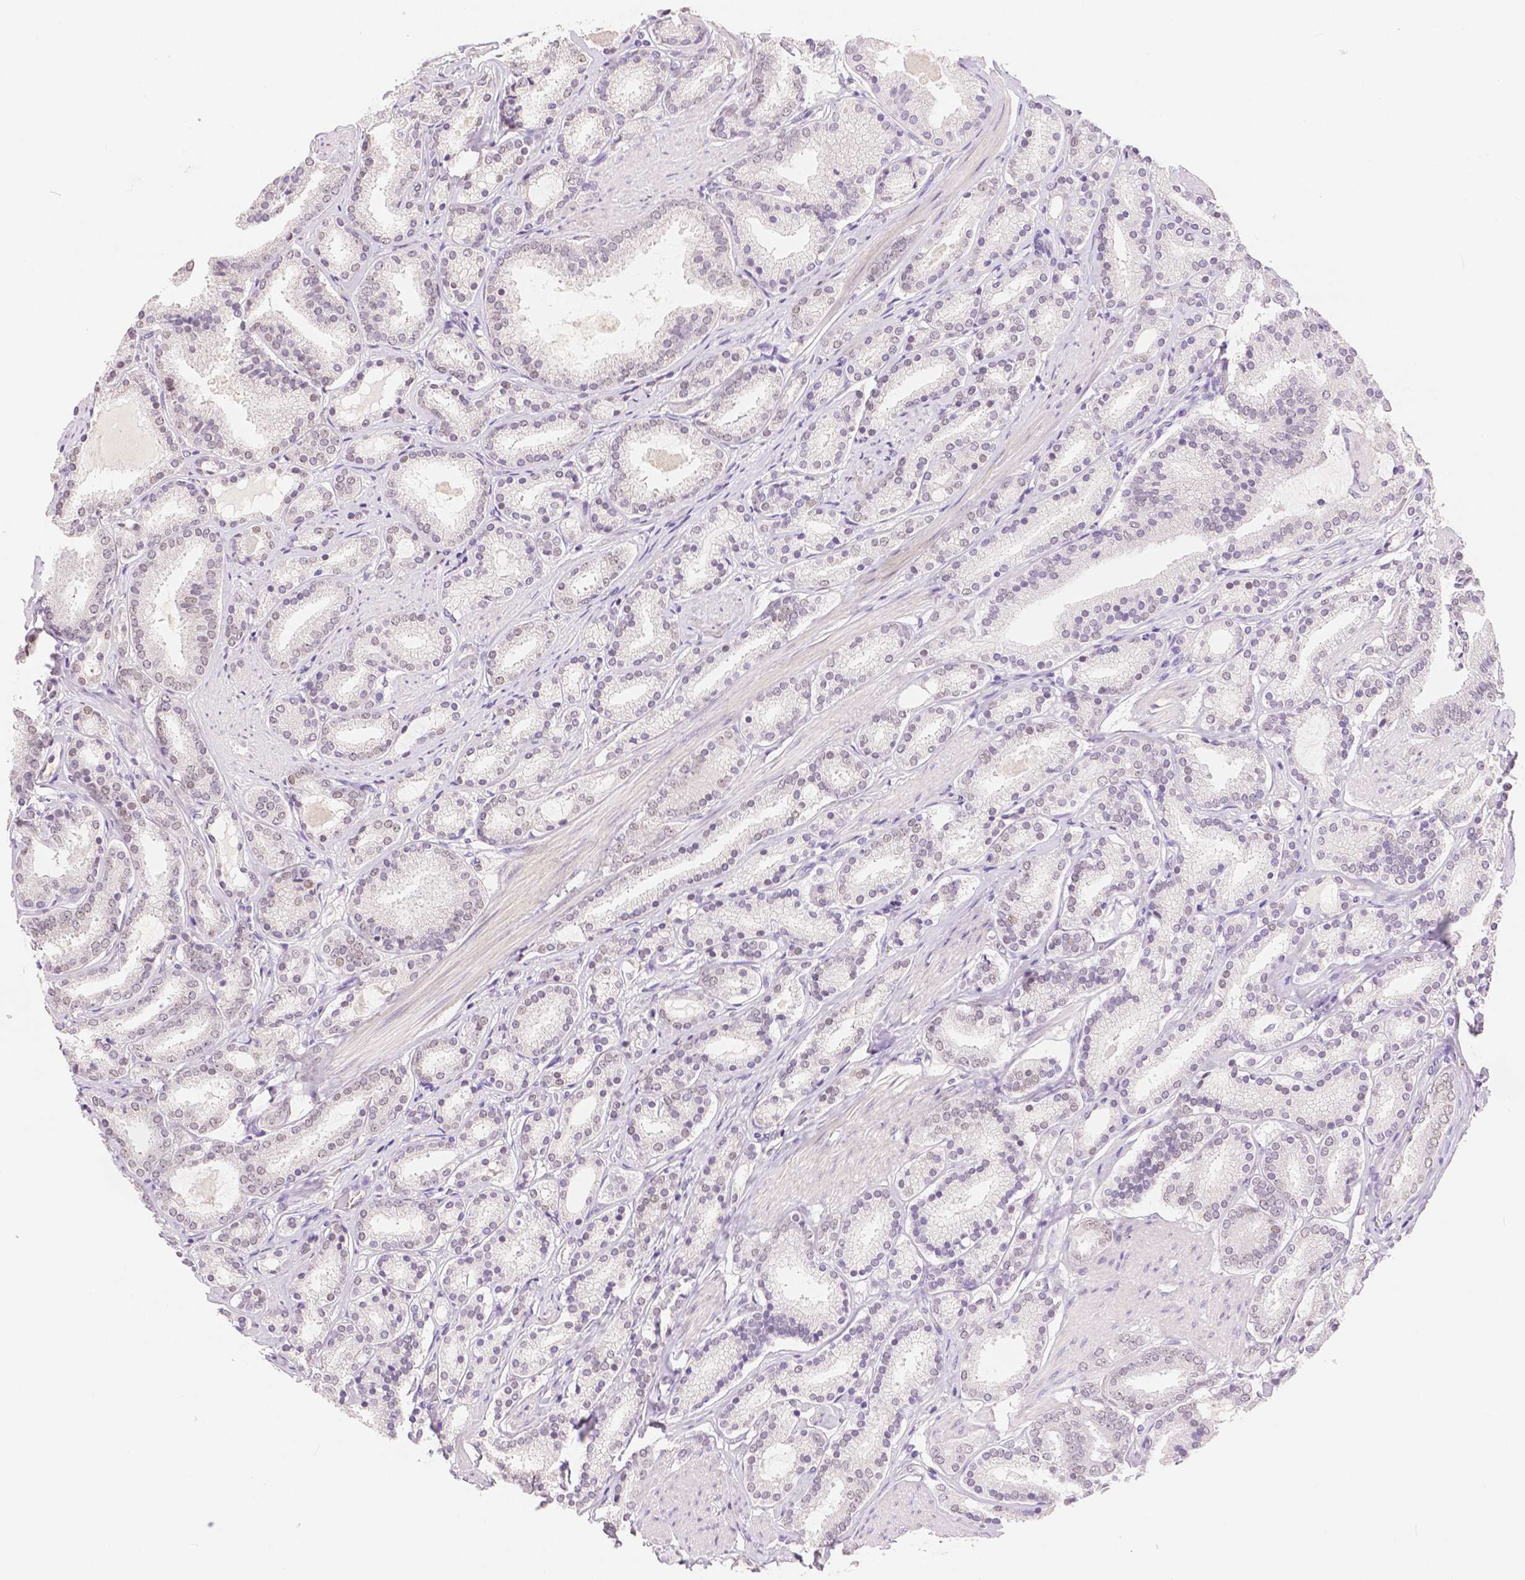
{"staining": {"intensity": "weak", "quantity": "25%-75%", "location": "nuclear"}, "tissue": "prostate cancer", "cell_type": "Tumor cells", "image_type": "cancer", "snomed": [{"axis": "morphology", "description": "Adenocarcinoma, High grade"}, {"axis": "topography", "description": "Prostate"}], "caption": "Brown immunohistochemical staining in adenocarcinoma (high-grade) (prostate) demonstrates weak nuclear expression in approximately 25%-75% of tumor cells.", "gene": "HNF1B", "patient": {"sex": "male", "age": 63}}